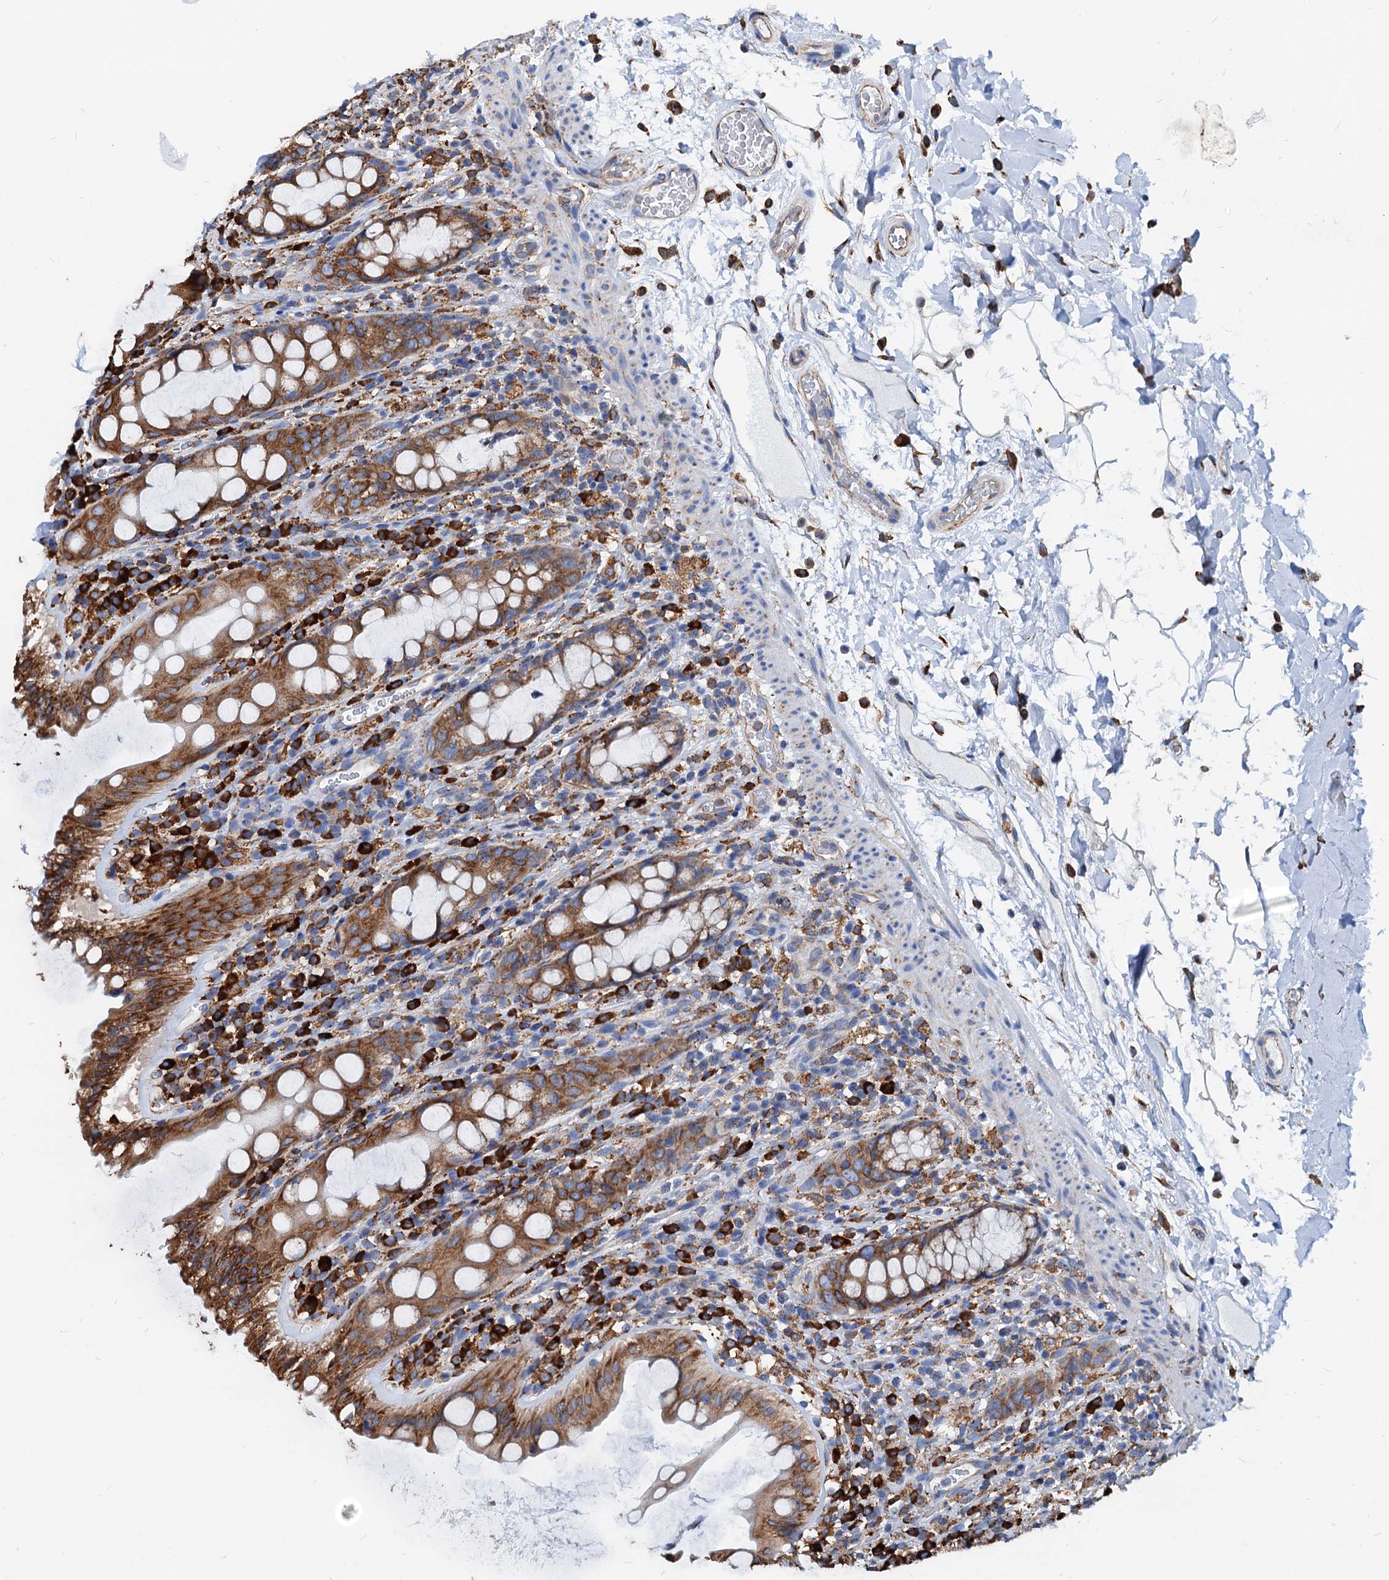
{"staining": {"intensity": "moderate", "quantity": ">75%", "location": "cytoplasmic/membranous"}, "tissue": "rectum", "cell_type": "Glandular cells", "image_type": "normal", "snomed": [{"axis": "morphology", "description": "Normal tissue, NOS"}, {"axis": "topography", "description": "Rectum"}], "caption": "Rectum stained with a brown dye shows moderate cytoplasmic/membranous positive positivity in approximately >75% of glandular cells.", "gene": "HSPA5", "patient": {"sex": "female", "age": 57}}